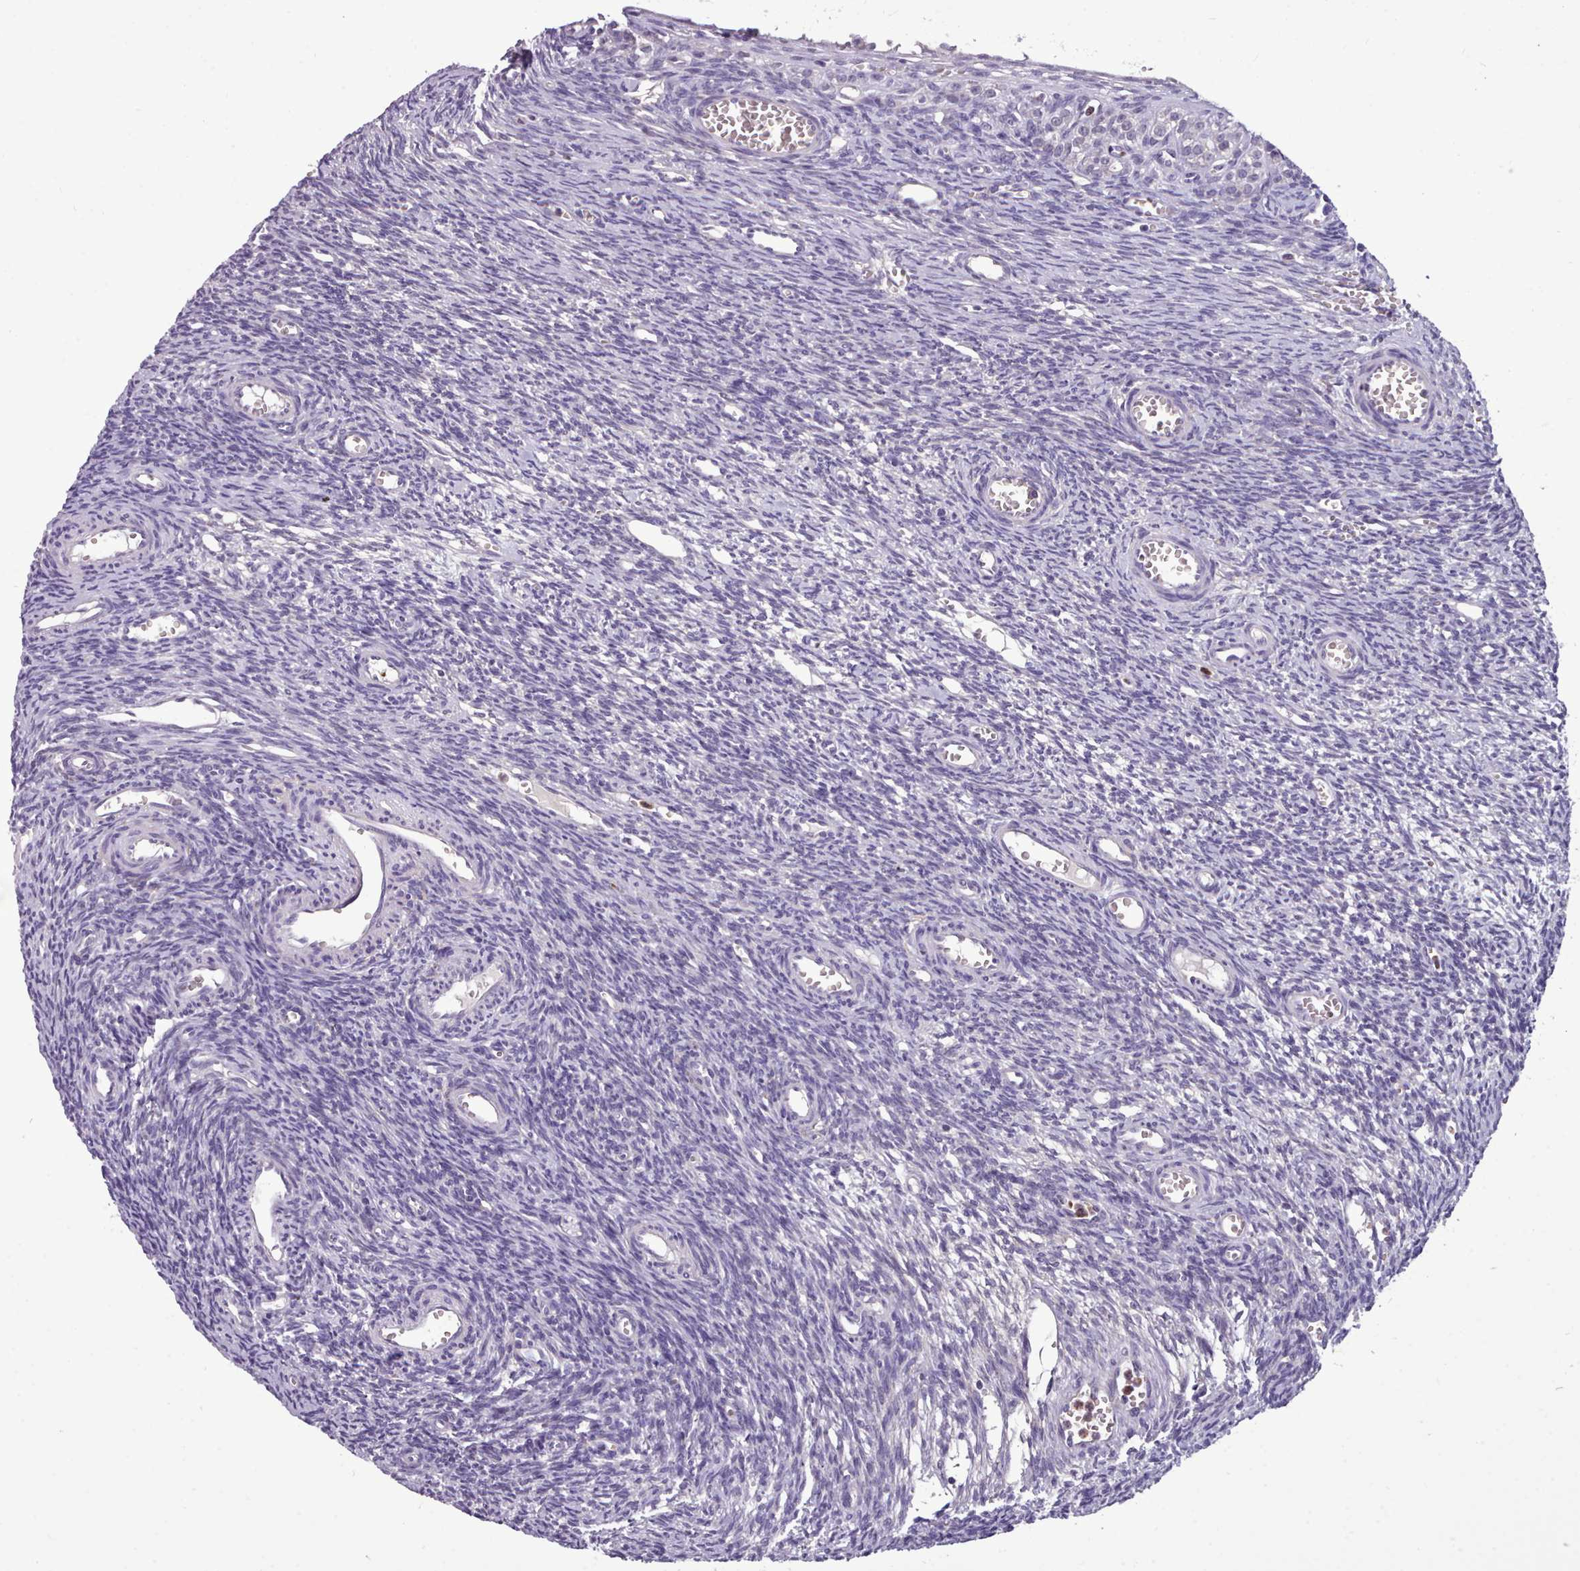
{"staining": {"intensity": "negative", "quantity": "none", "location": "none"}, "tissue": "ovary", "cell_type": "Ovarian stroma cells", "image_type": "normal", "snomed": [{"axis": "morphology", "description": "Normal tissue, NOS"}, {"axis": "topography", "description": "Ovary"}], "caption": "Ovary stained for a protein using immunohistochemistry (IHC) exhibits no expression ovarian stroma cells.", "gene": "KCTD16", "patient": {"sex": "female", "age": 39}}